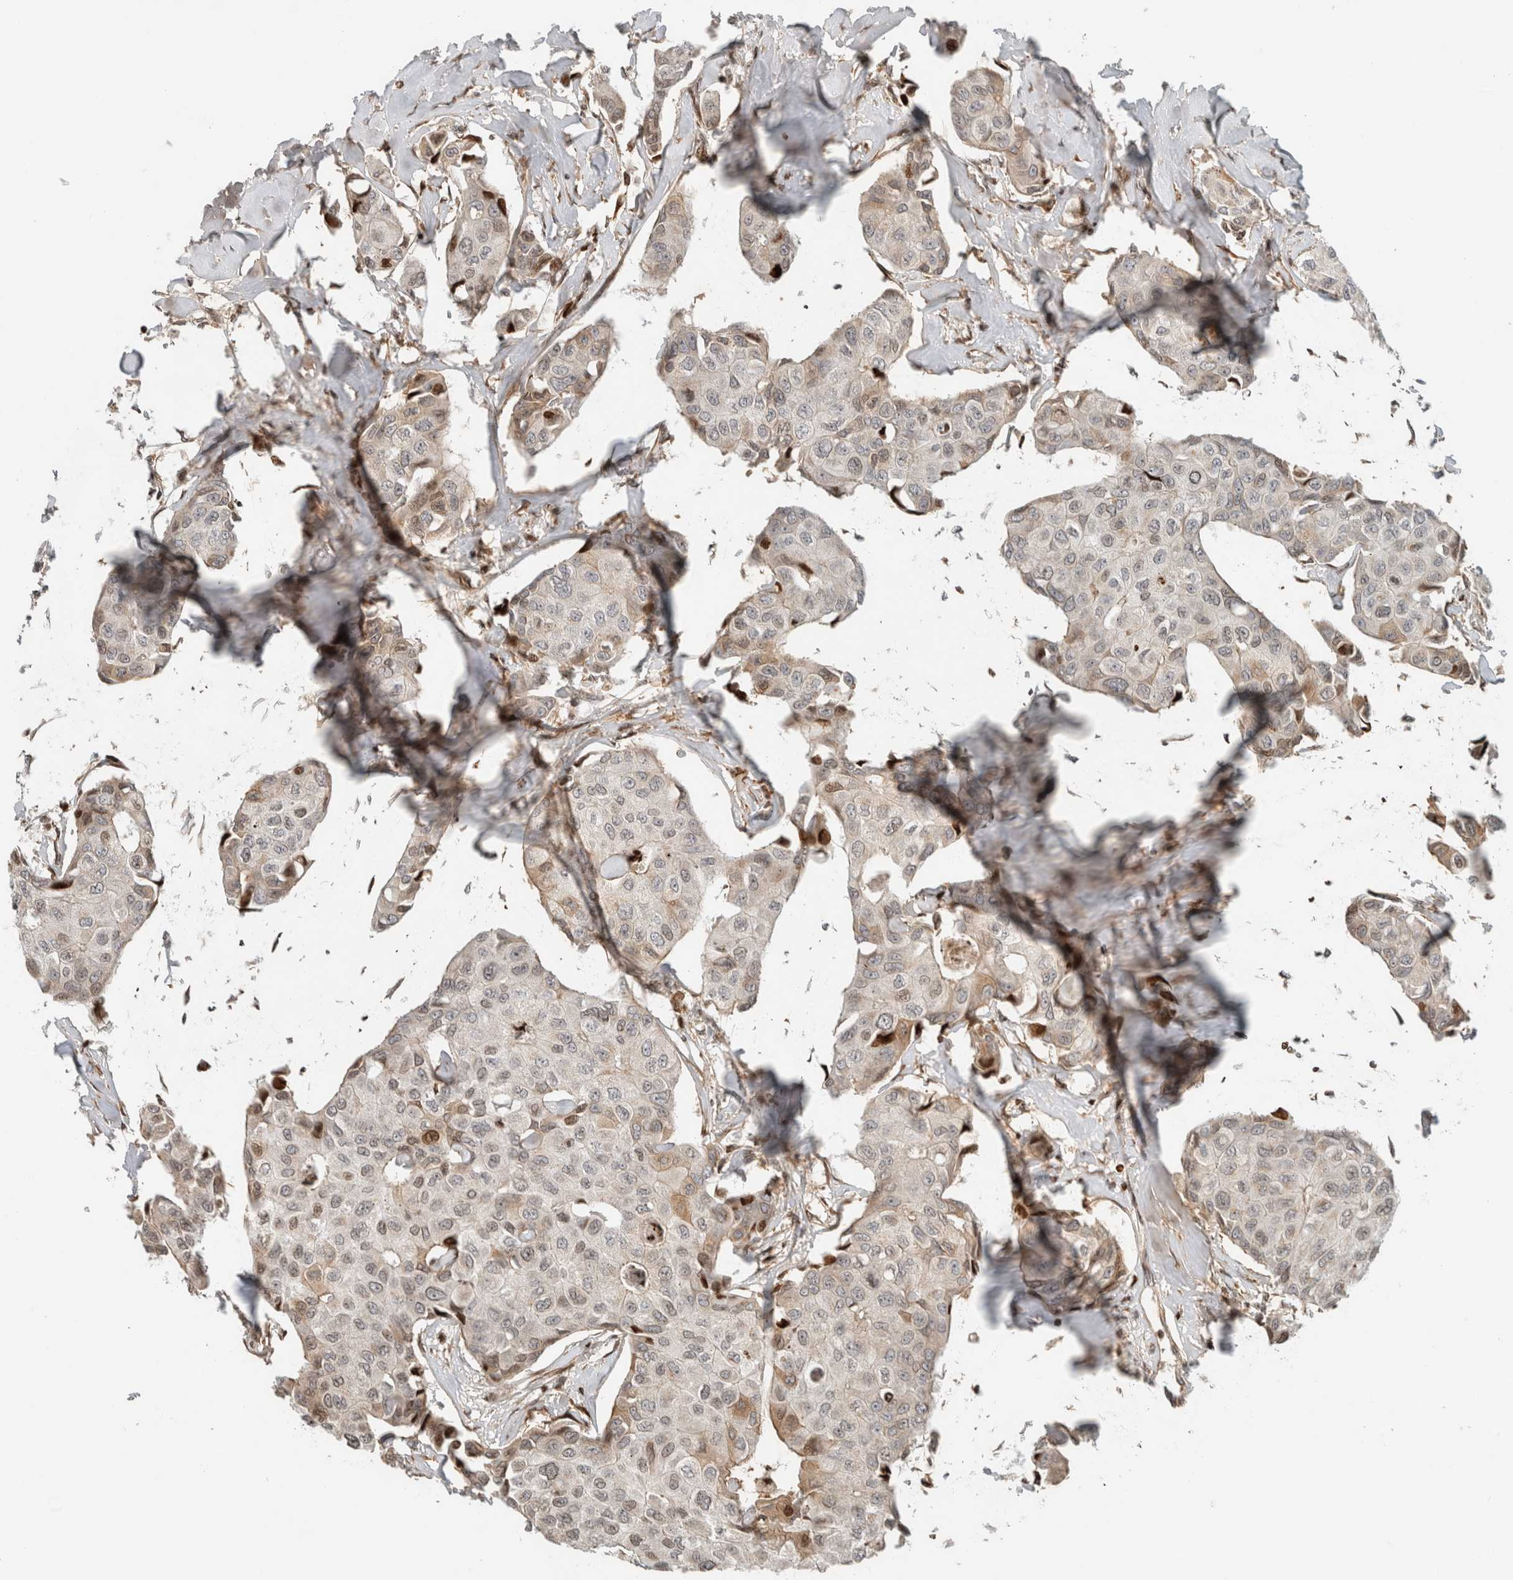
{"staining": {"intensity": "weak", "quantity": "<25%", "location": "nuclear"}, "tissue": "breast cancer", "cell_type": "Tumor cells", "image_type": "cancer", "snomed": [{"axis": "morphology", "description": "Duct carcinoma"}, {"axis": "topography", "description": "Breast"}], "caption": "Immunohistochemistry of invasive ductal carcinoma (breast) displays no expression in tumor cells.", "gene": "GINS4", "patient": {"sex": "female", "age": 80}}